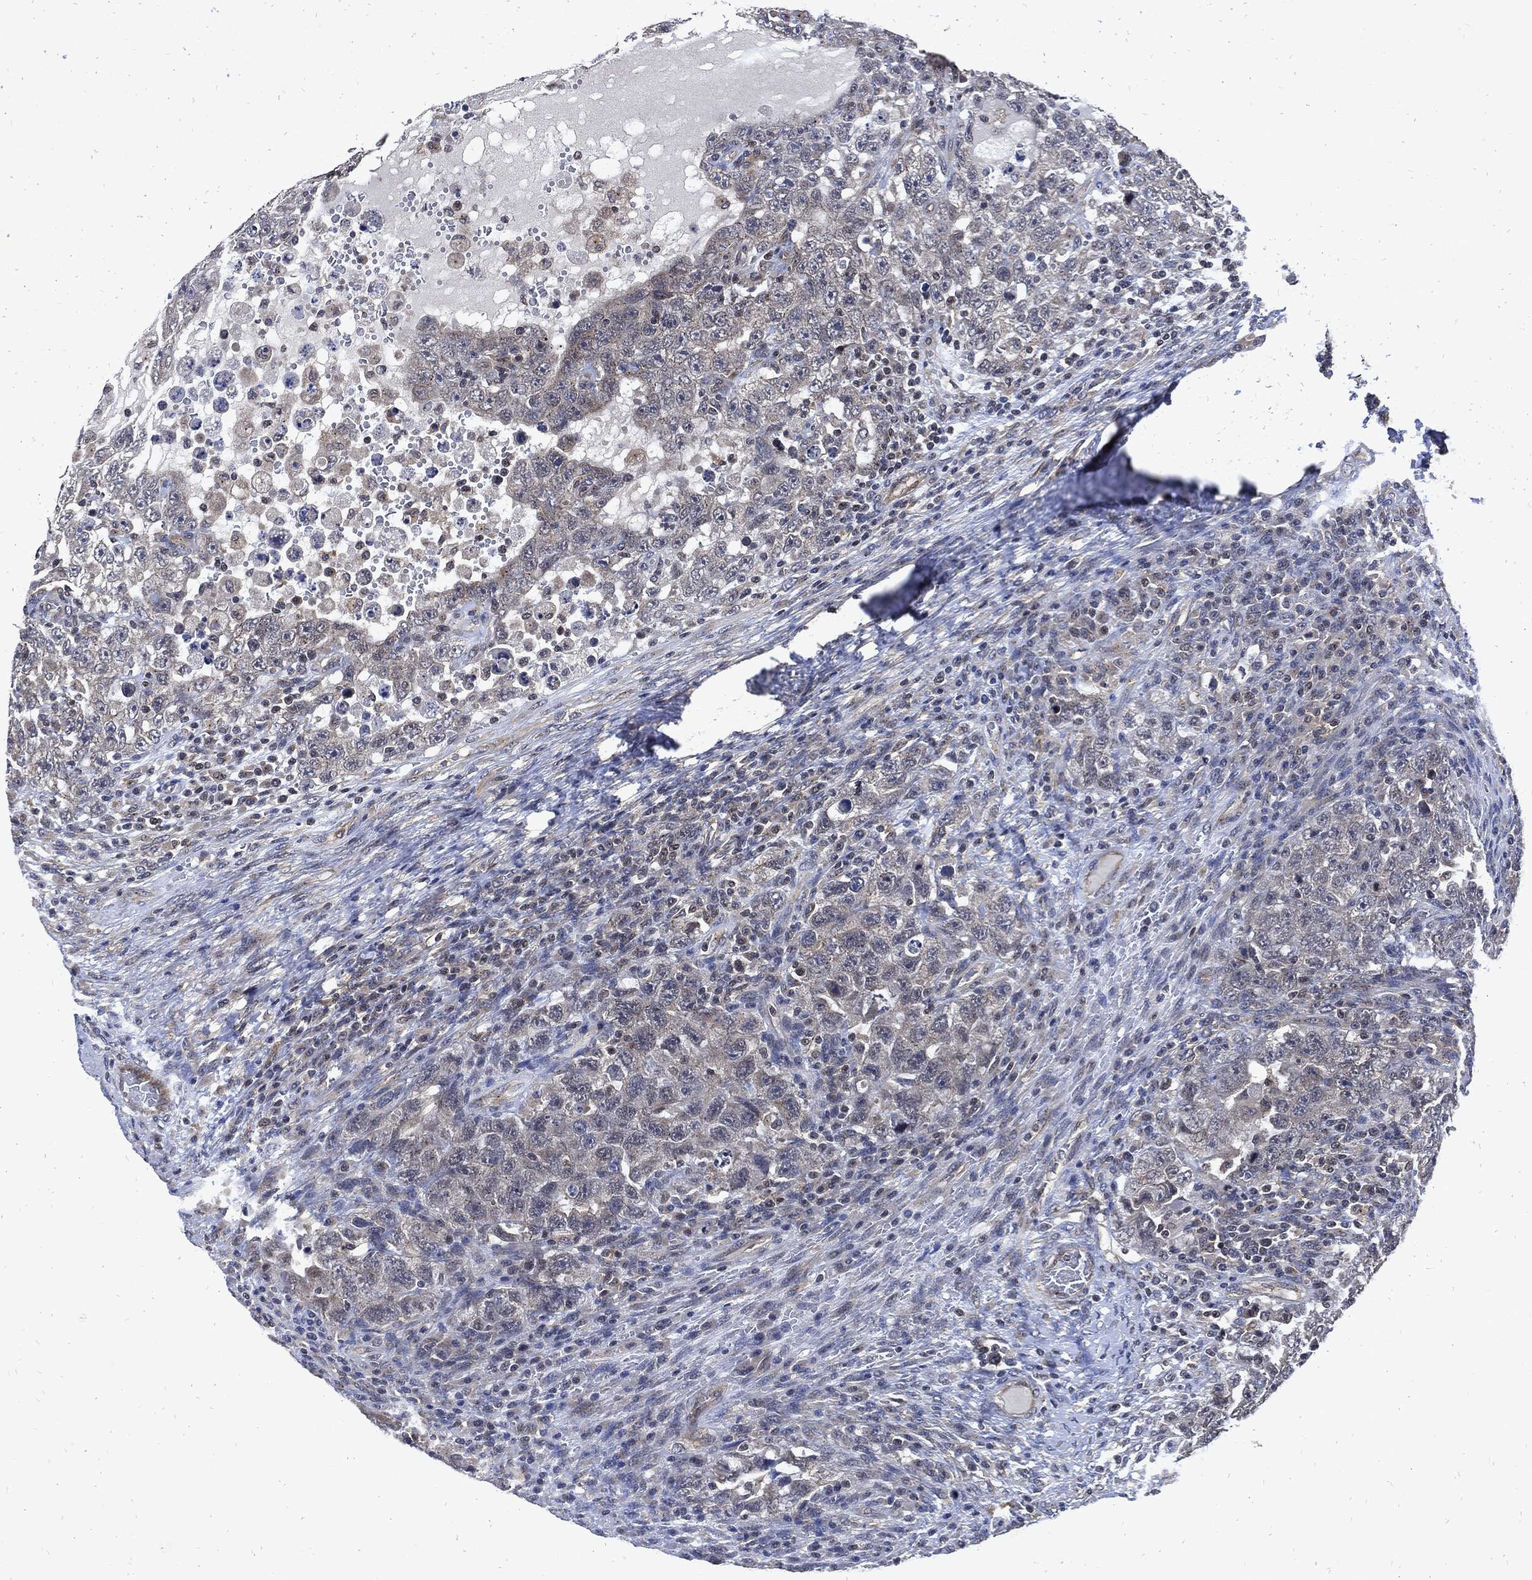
{"staining": {"intensity": "negative", "quantity": "none", "location": "none"}, "tissue": "testis cancer", "cell_type": "Tumor cells", "image_type": "cancer", "snomed": [{"axis": "morphology", "description": "Carcinoma, Embryonal, NOS"}, {"axis": "topography", "description": "Testis"}], "caption": "An image of testis cancer stained for a protein reveals no brown staining in tumor cells.", "gene": "DCTN1", "patient": {"sex": "male", "age": 26}}